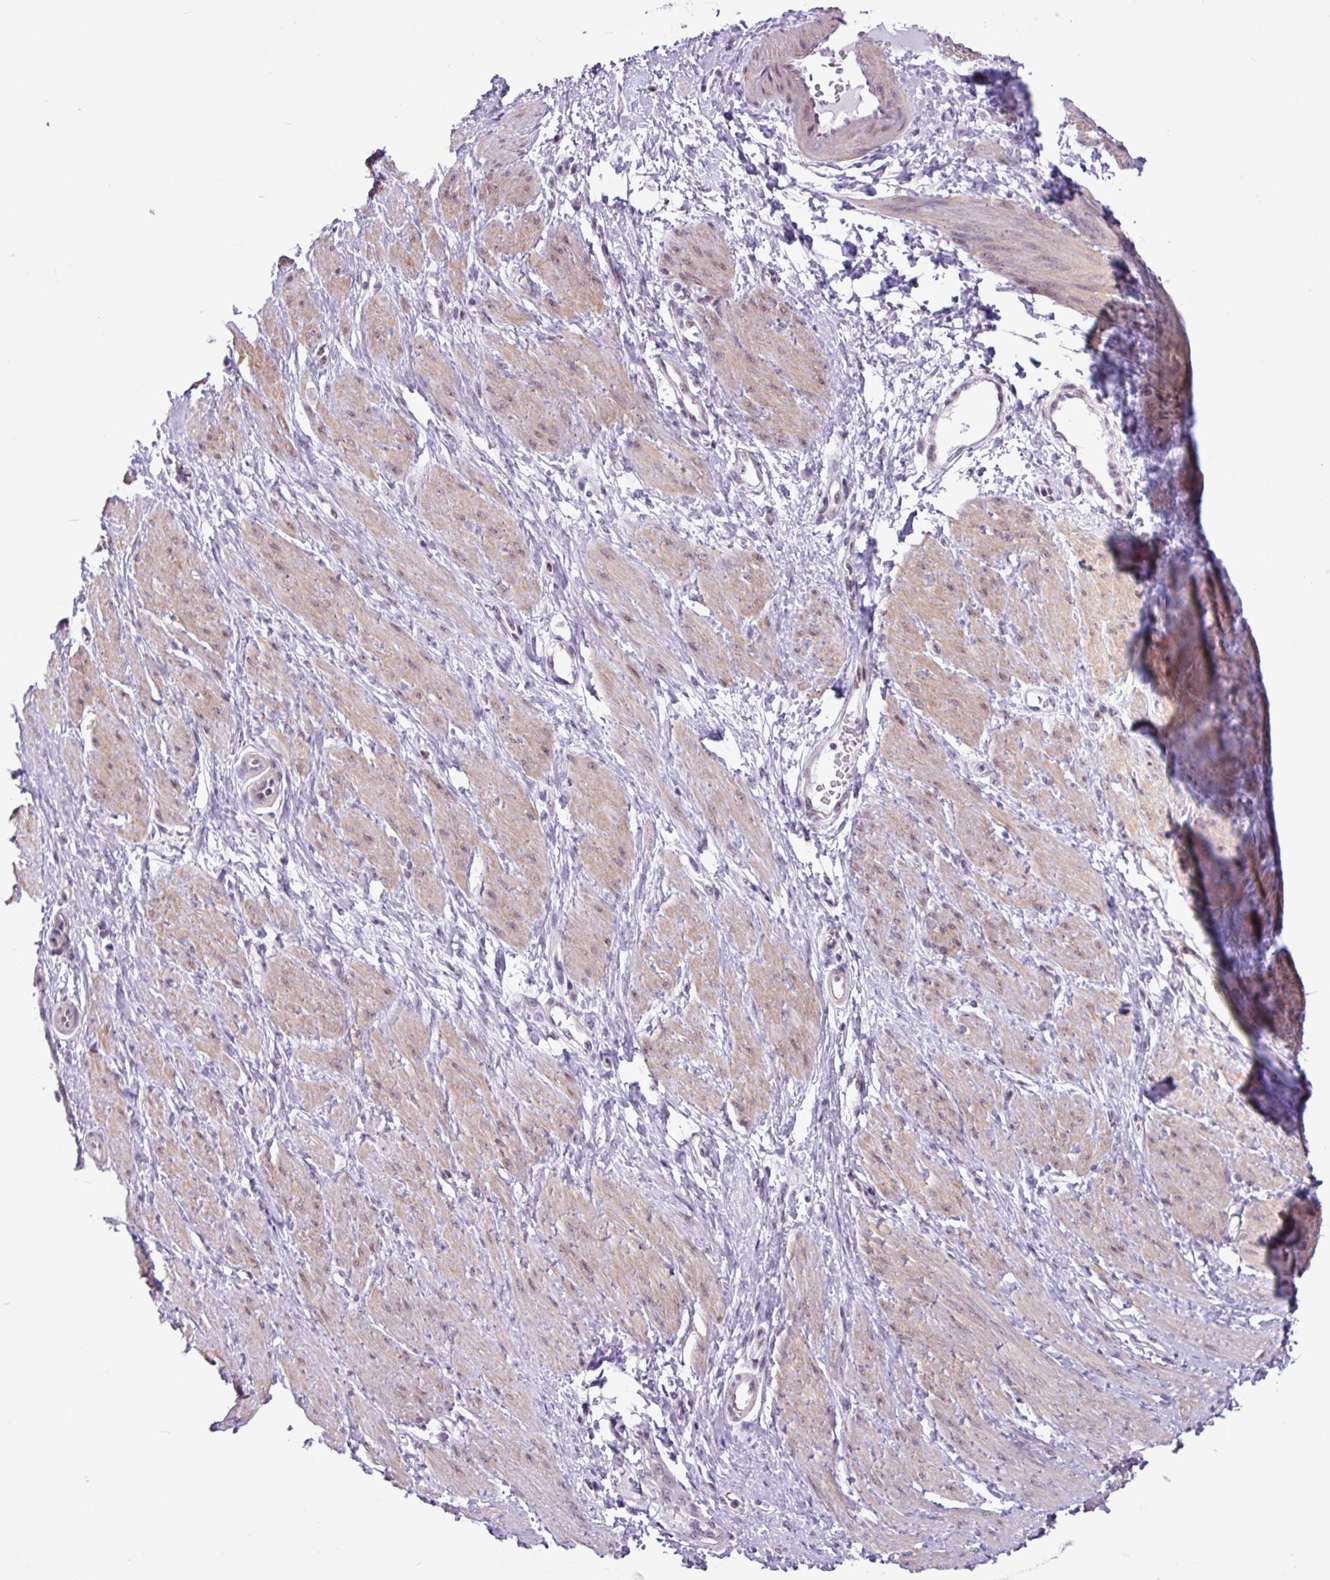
{"staining": {"intensity": "moderate", "quantity": "25%-75%", "location": "cytoplasmic/membranous,nuclear"}, "tissue": "smooth muscle", "cell_type": "Smooth muscle cells", "image_type": "normal", "snomed": [{"axis": "morphology", "description": "Normal tissue, NOS"}, {"axis": "topography", "description": "Smooth muscle"}, {"axis": "topography", "description": "Uterus"}], "caption": "A brown stain highlights moderate cytoplasmic/membranous,nuclear expression of a protein in smooth muscle cells of normal human smooth muscle. (Stains: DAB in brown, nuclei in blue, Microscopy: brightfield microscopy at high magnification).", "gene": "UTP18", "patient": {"sex": "female", "age": 39}}